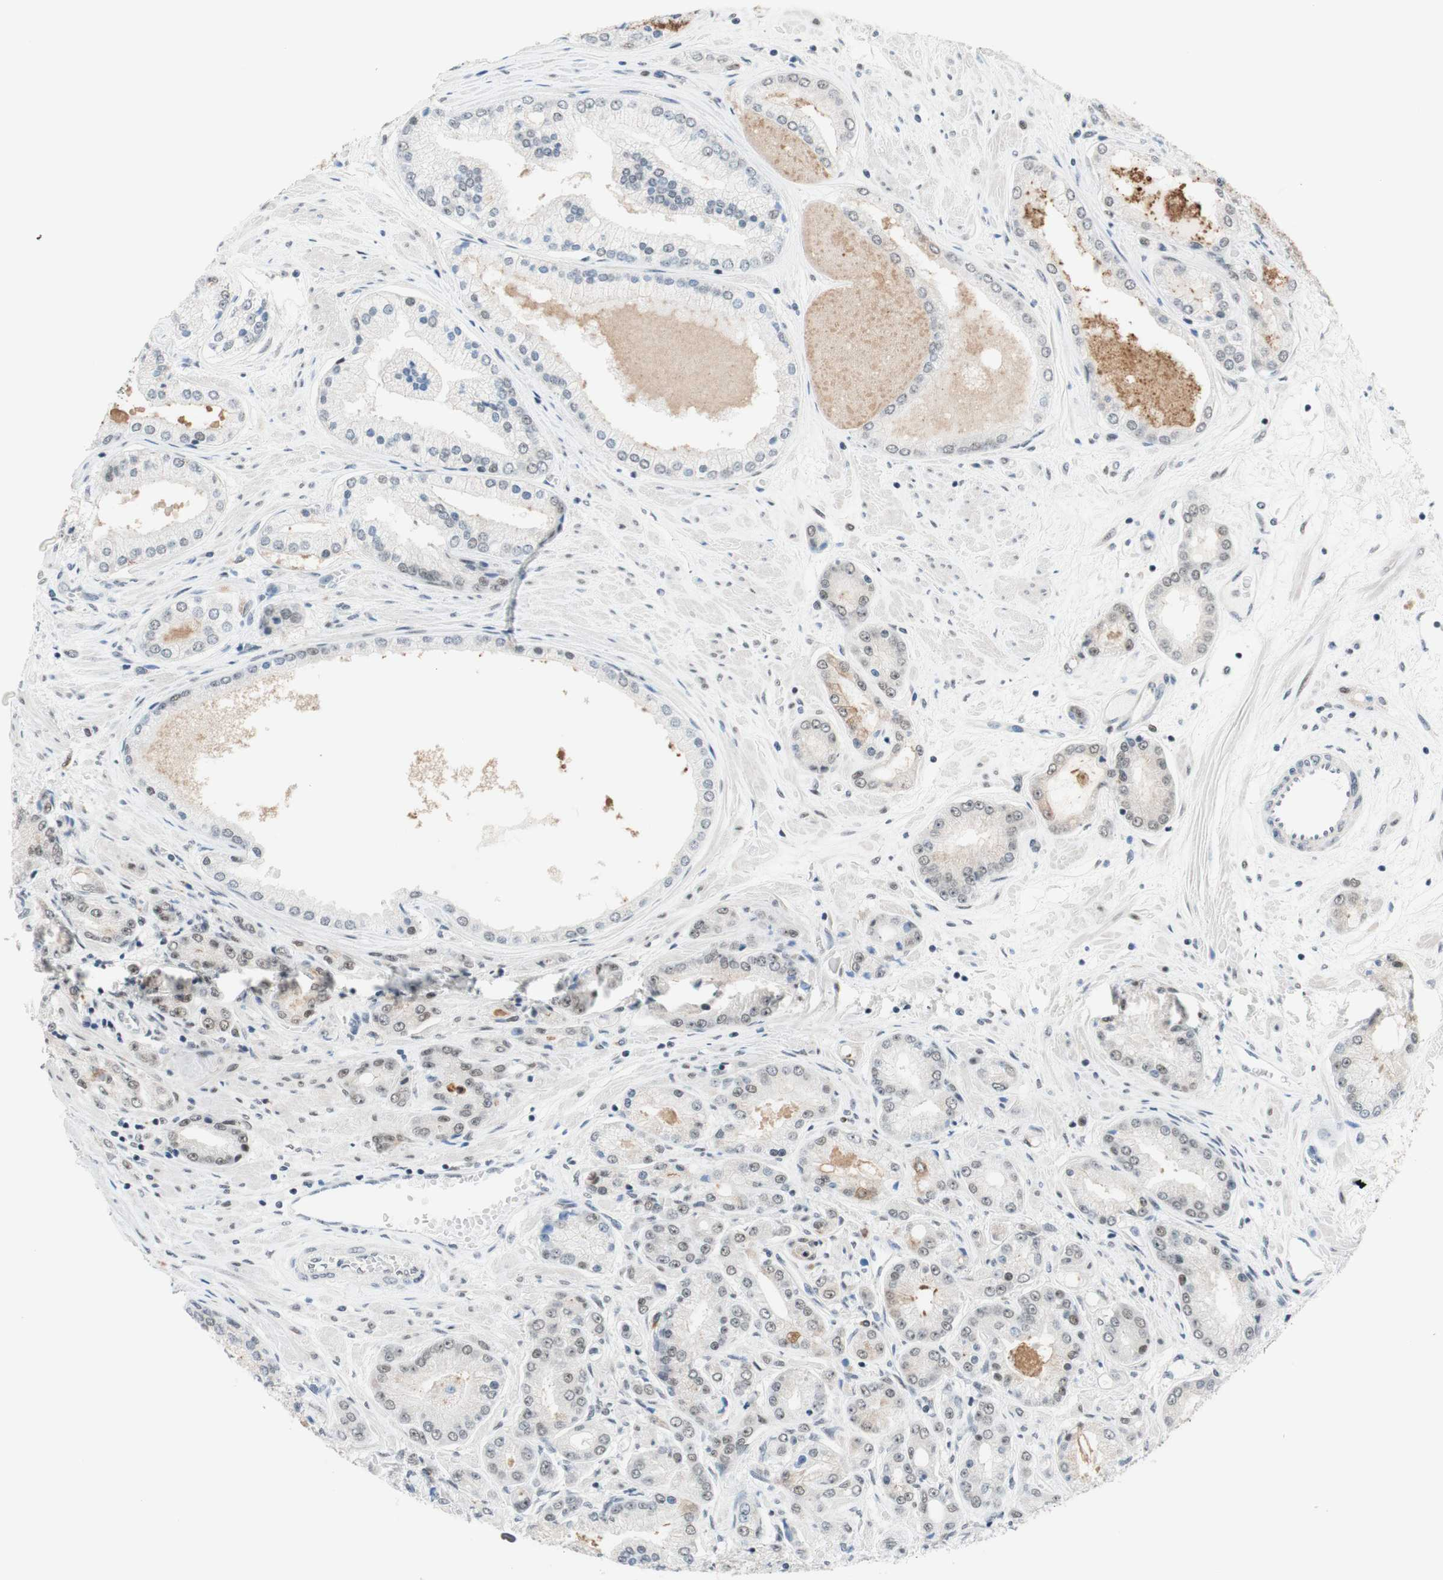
{"staining": {"intensity": "negative", "quantity": "none", "location": "none"}, "tissue": "prostate cancer", "cell_type": "Tumor cells", "image_type": "cancer", "snomed": [{"axis": "morphology", "description": "Adenocarcinoma, High grade"}, {"axis": "topography", "description": "Prostate"}], "caption": "The image reveals no significant positivity in tumor cells of prostate cancer. (Stains: DAB immunohistochemistry with hematoxylin counter stain, Microscopy: brightfield microscopy at high magnification).", "gene": "PRPF19", "patient": {"sex": "male", "age": 59}}